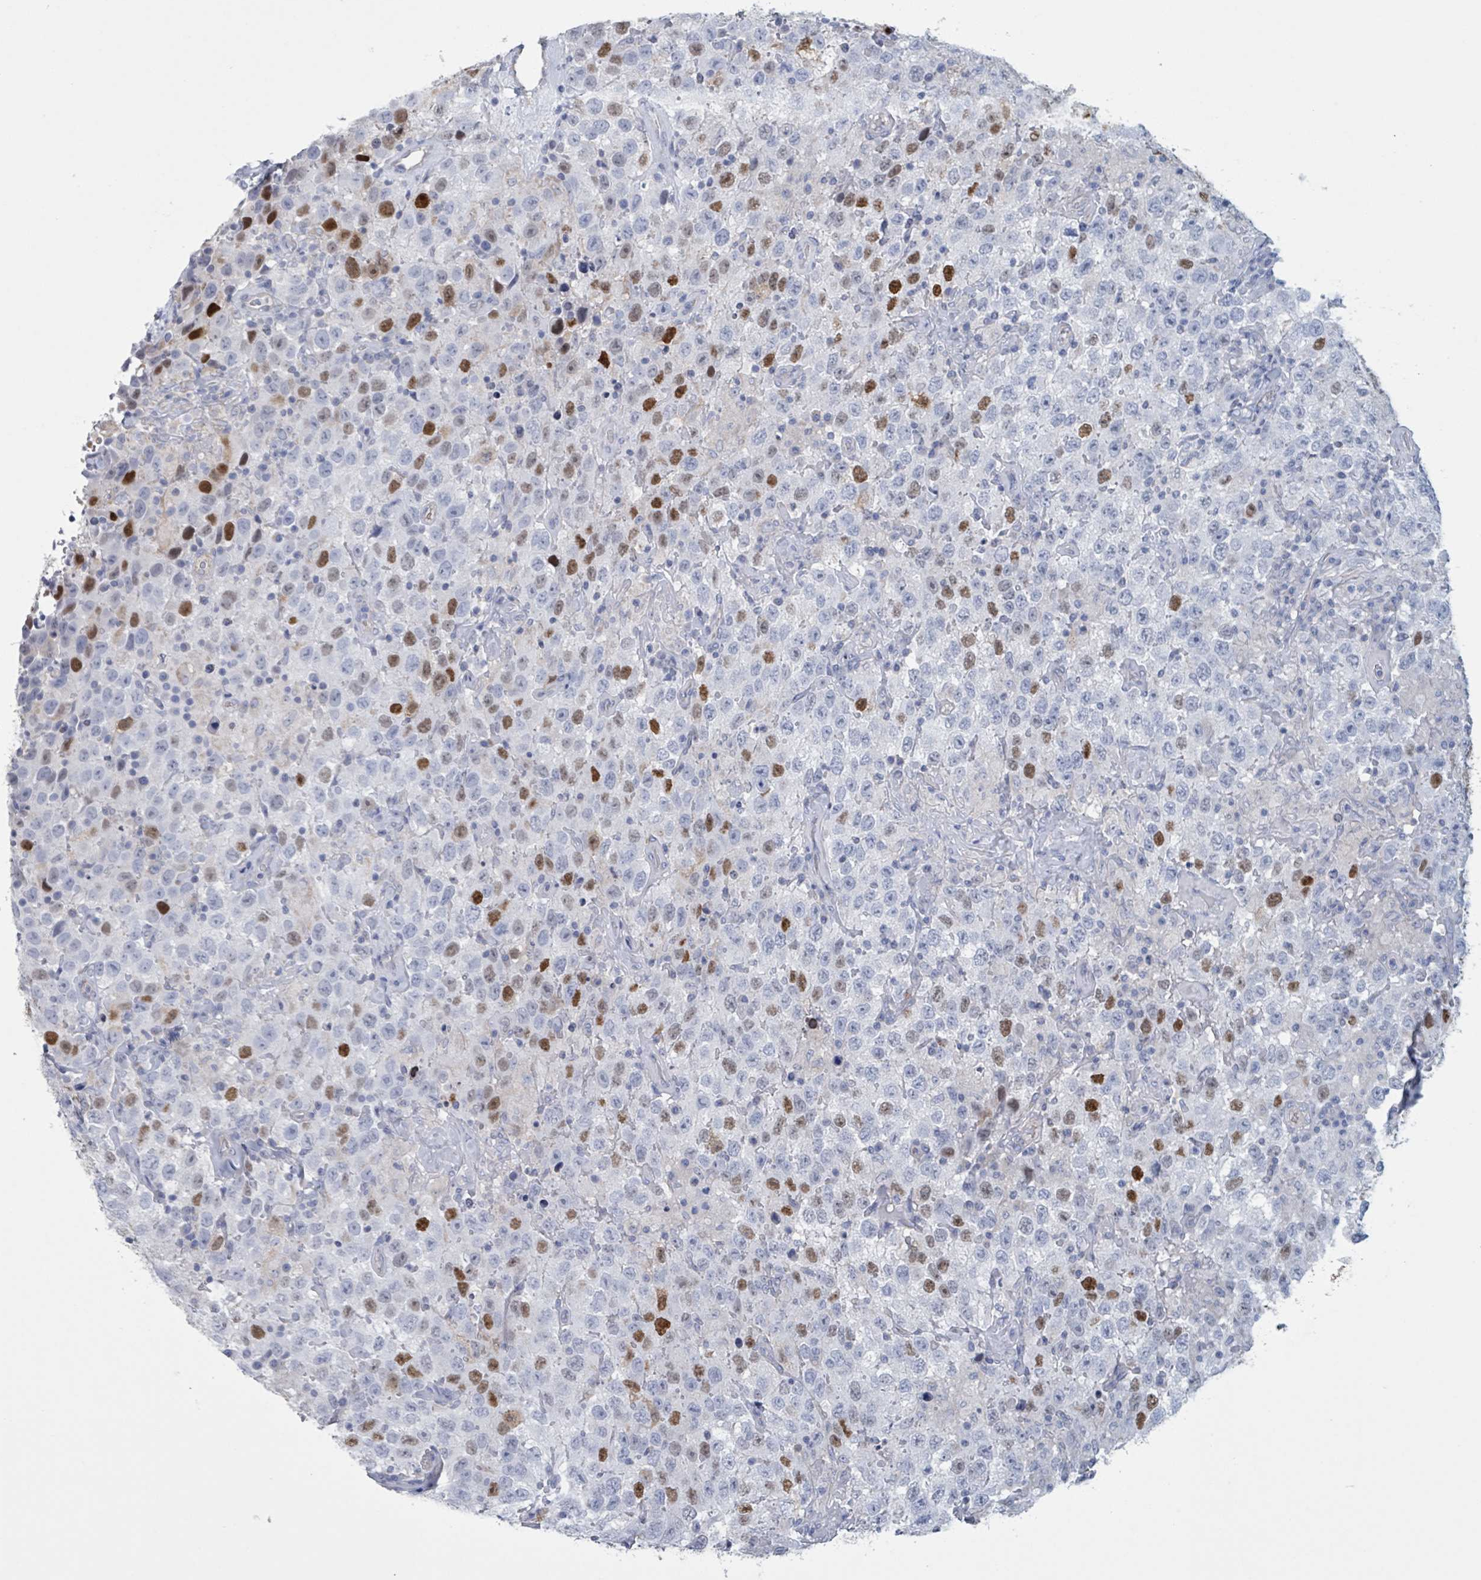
{"staining": {"intensity": "strong", "quantity": "<25%", "location": "nuclear"}, "tissue": "testis cancer", "cell_type": "Tumor cells", "image_type": "cancer", "snomed": [{"axis": "morphology", "description": "Seminoma, NOS"}, {"axis": "topography", "description": "Testis"}], "caption": "This micrograph shows immunohistochemistry staining of testis cancer (seminoma), with medium strong nuclear expression in about <25% of tumor cells.", "gene": "CT45A5", "patient": {"sex": "male", "age": 41}}